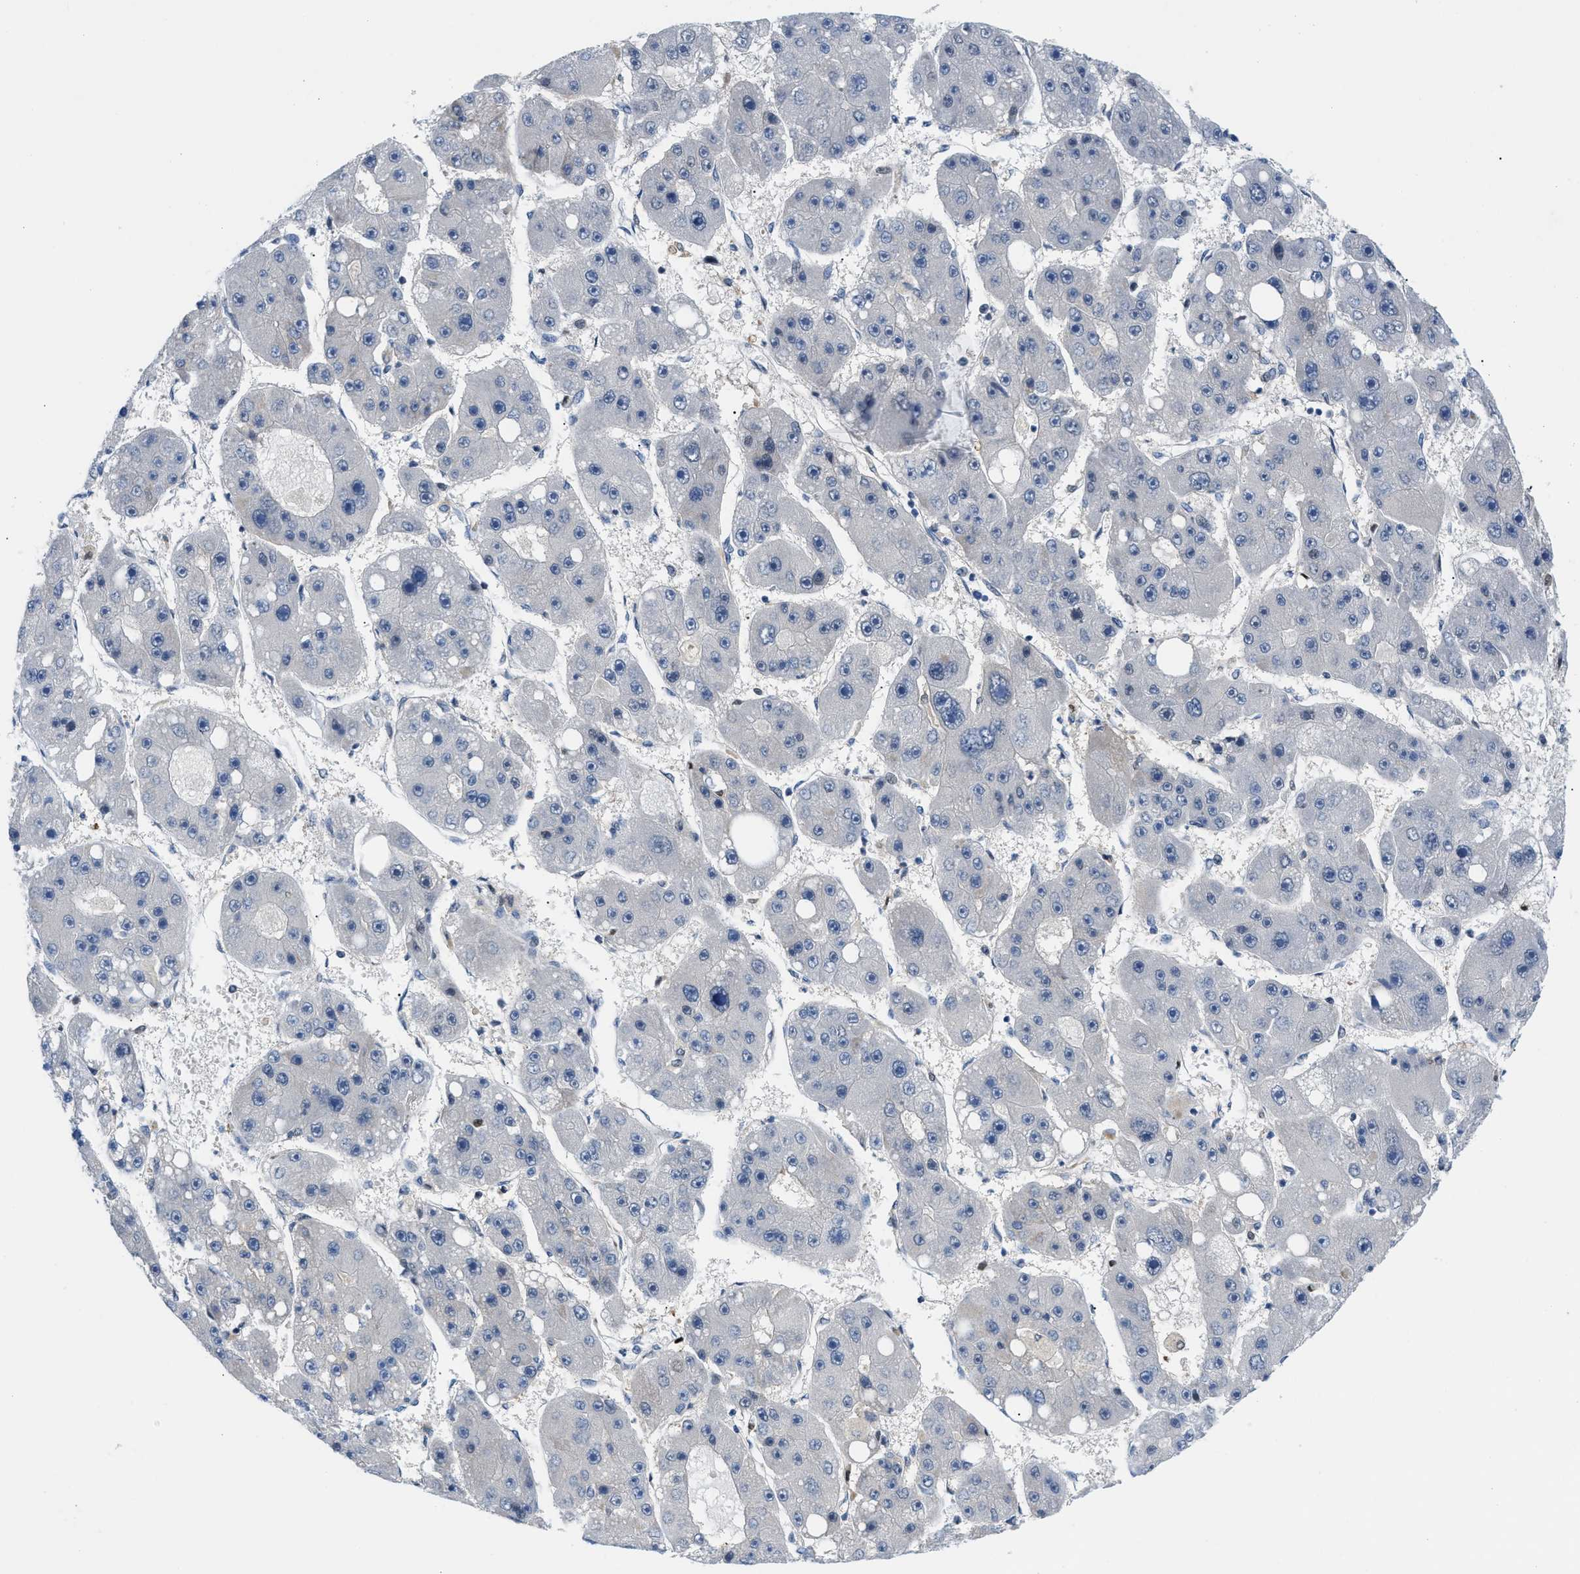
{"staining": {"intensity": "negative", "quantity": "none", "location": "none"}, "tissue": "liver cancer", "cell_type": "Tumor cells", "image_type": "cancer", "snomed": [{"axis": "morphology", "description": "Carcinoma, Hepatocellular, NOS"}, {"axis": "topography", "description": "Liver"}], "caption": "Immunohistochemistry (IHC) micrograph of liver cancer (hepatocellular carcinoma) stained for a protein (brown), which demonstrates no expression in tumor cells.", "gene": "FDCSP", "patient": {"sex": "female", "age": 61}}